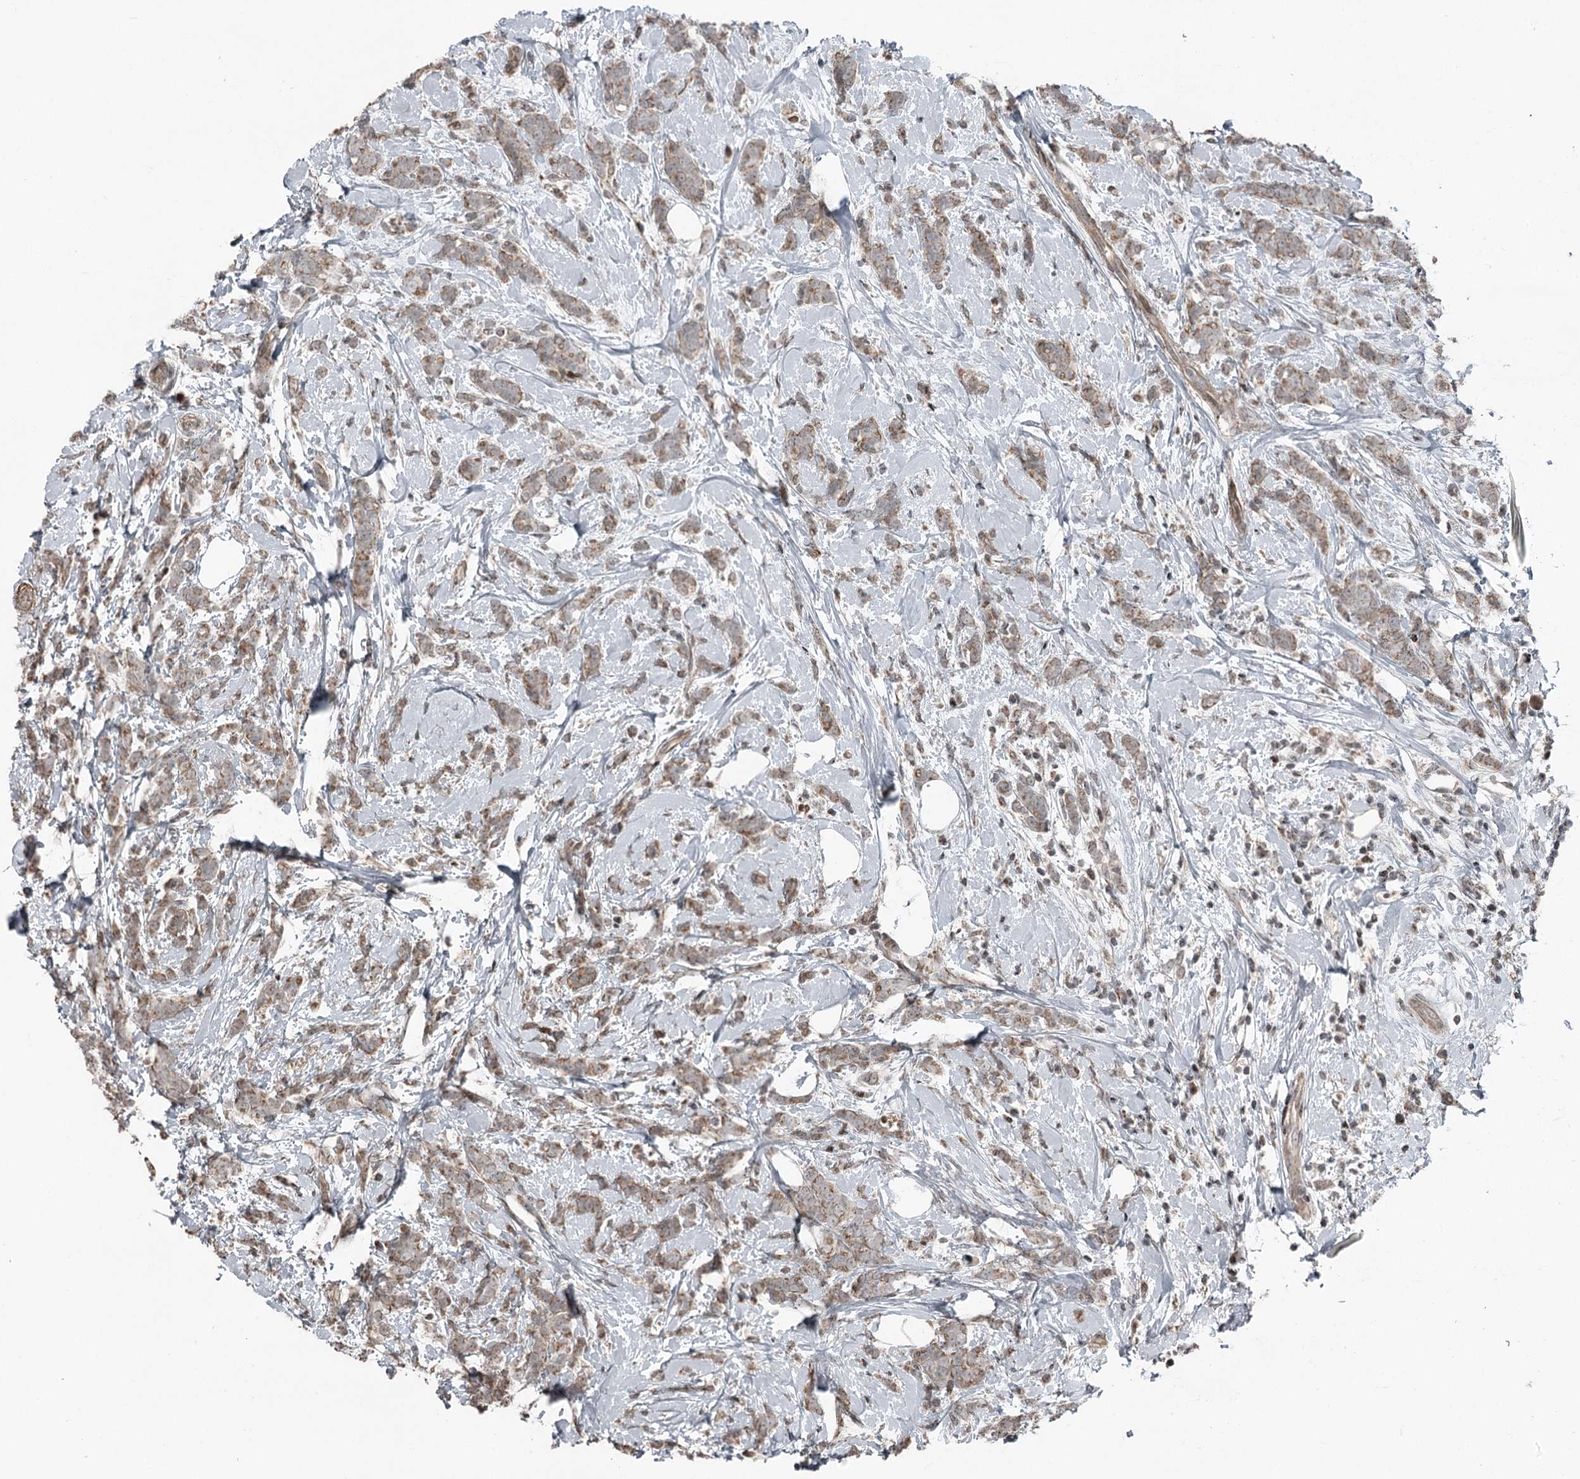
{"staining": {"intensity": "weak", "quantity": ">75%", "location": "cytoplasmic/membranous"}, "tissue": "breast cancer", "cell_type": "Tumor cells", "image_type": "cancer", "snomed": [{"axis": "morphology", "description": "Lobular carcinoma"}, {"axis": "topography", "description": "Breast"}], "caption": "Protein expression analysis of human lobular carcinoma (breast) reveals weak cytoplasmic/membranous staining in approximately >75% of tumor cells.", "gene": "RASSF8", "patient": {"sex": "female", "age": 58}}